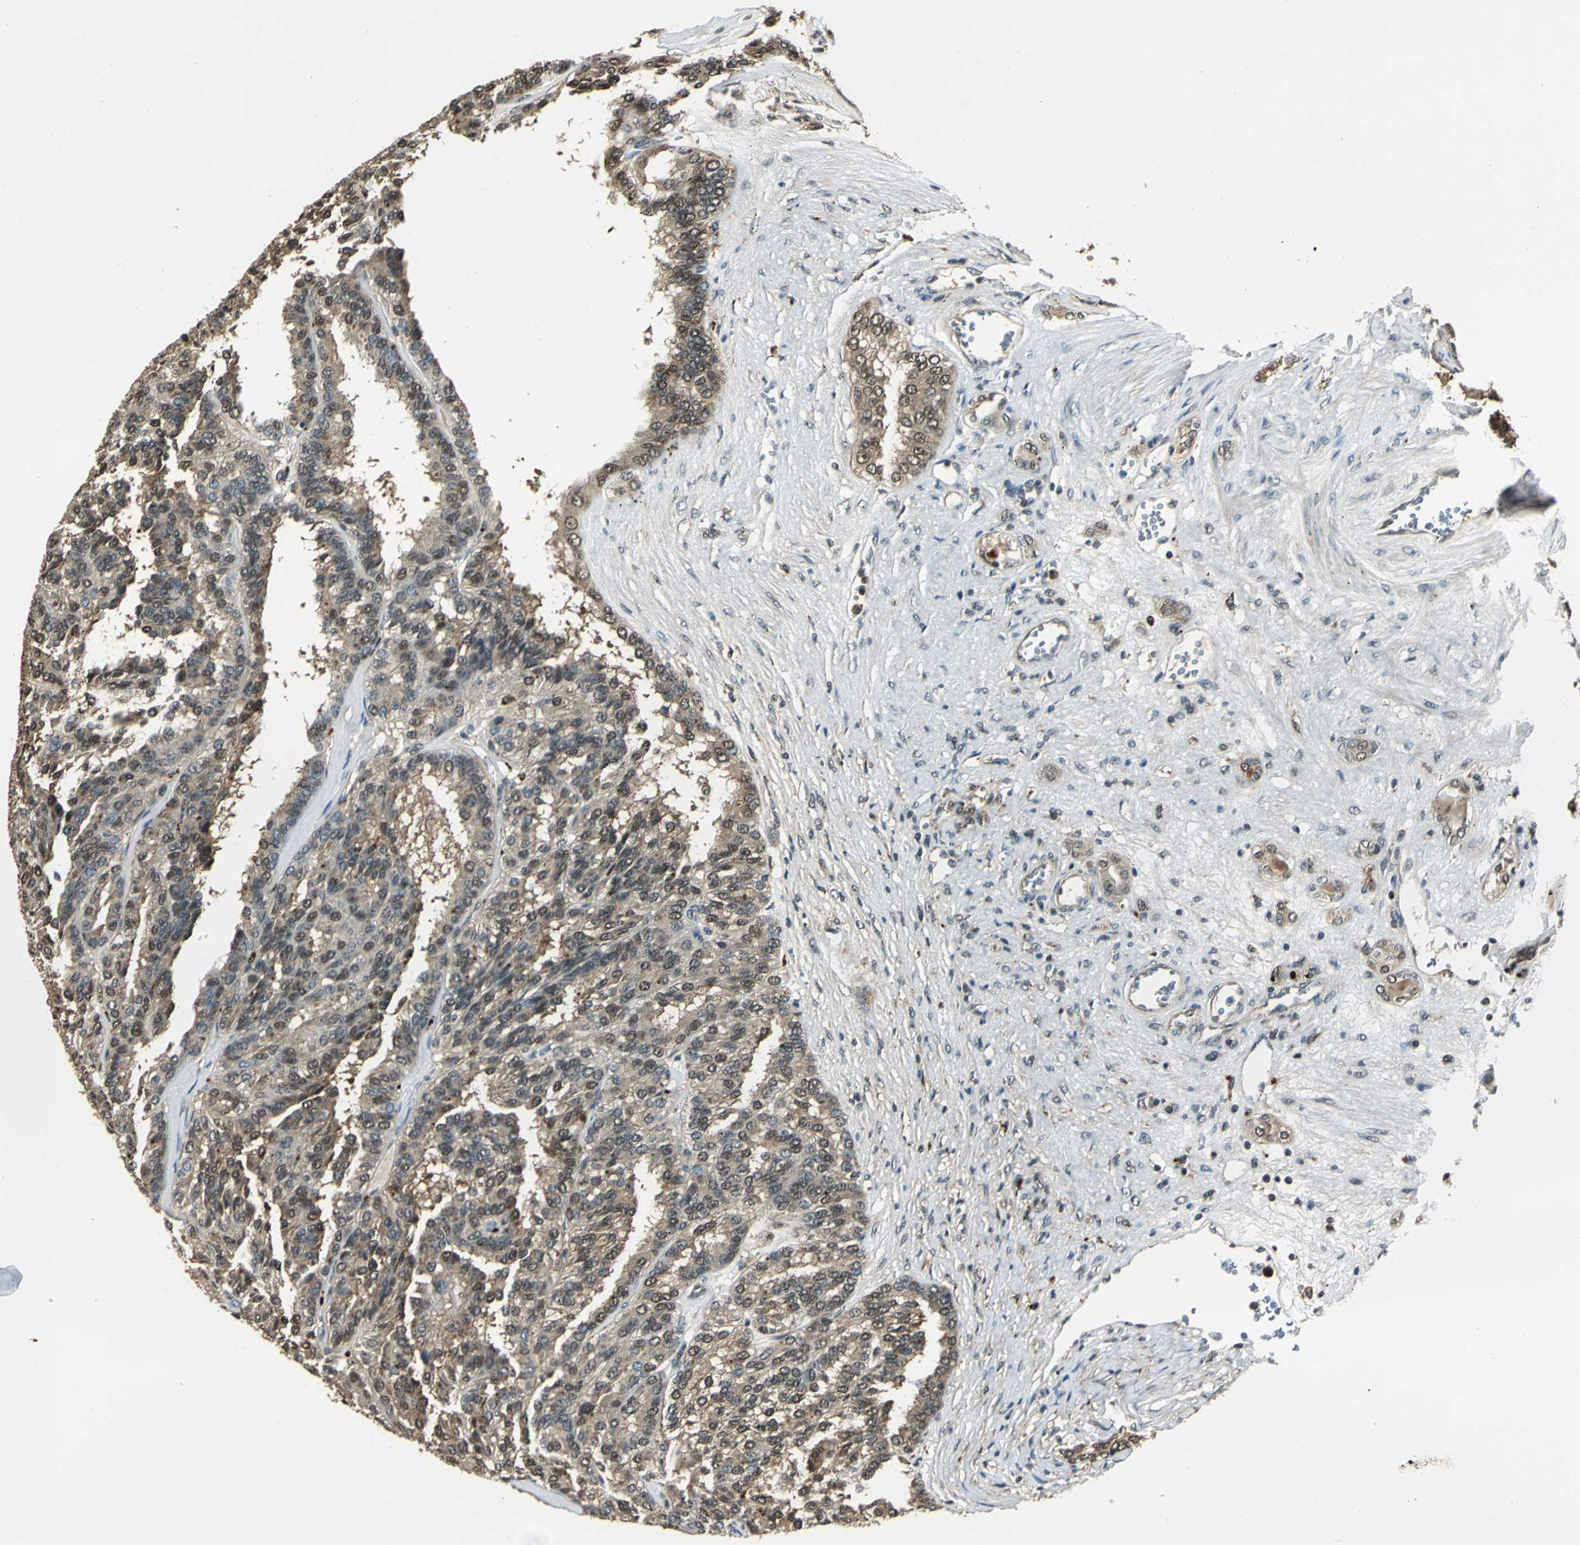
{"staining": {"intensity": "weak", "quantity": ">75%", "location": "cytoplasmic/membranous,nuclear"}, "tissue": "renal cancer", "cell_type": "Tumor cells", "image_type": "cancer", "snomed": [{"axis": "morphology", "description": "Adenocarcinoma, NOS"}, {"axis": "topography", "description": "Kidney"}], "caption": "A low amount of weak cytoplasmic/membranous and nuclear expression is present in about >75% of tumor cells in renal adenocarcinoma tissue.", "gene": "PPP1R13L", "patient": {"sex": "male", "age": 46}}